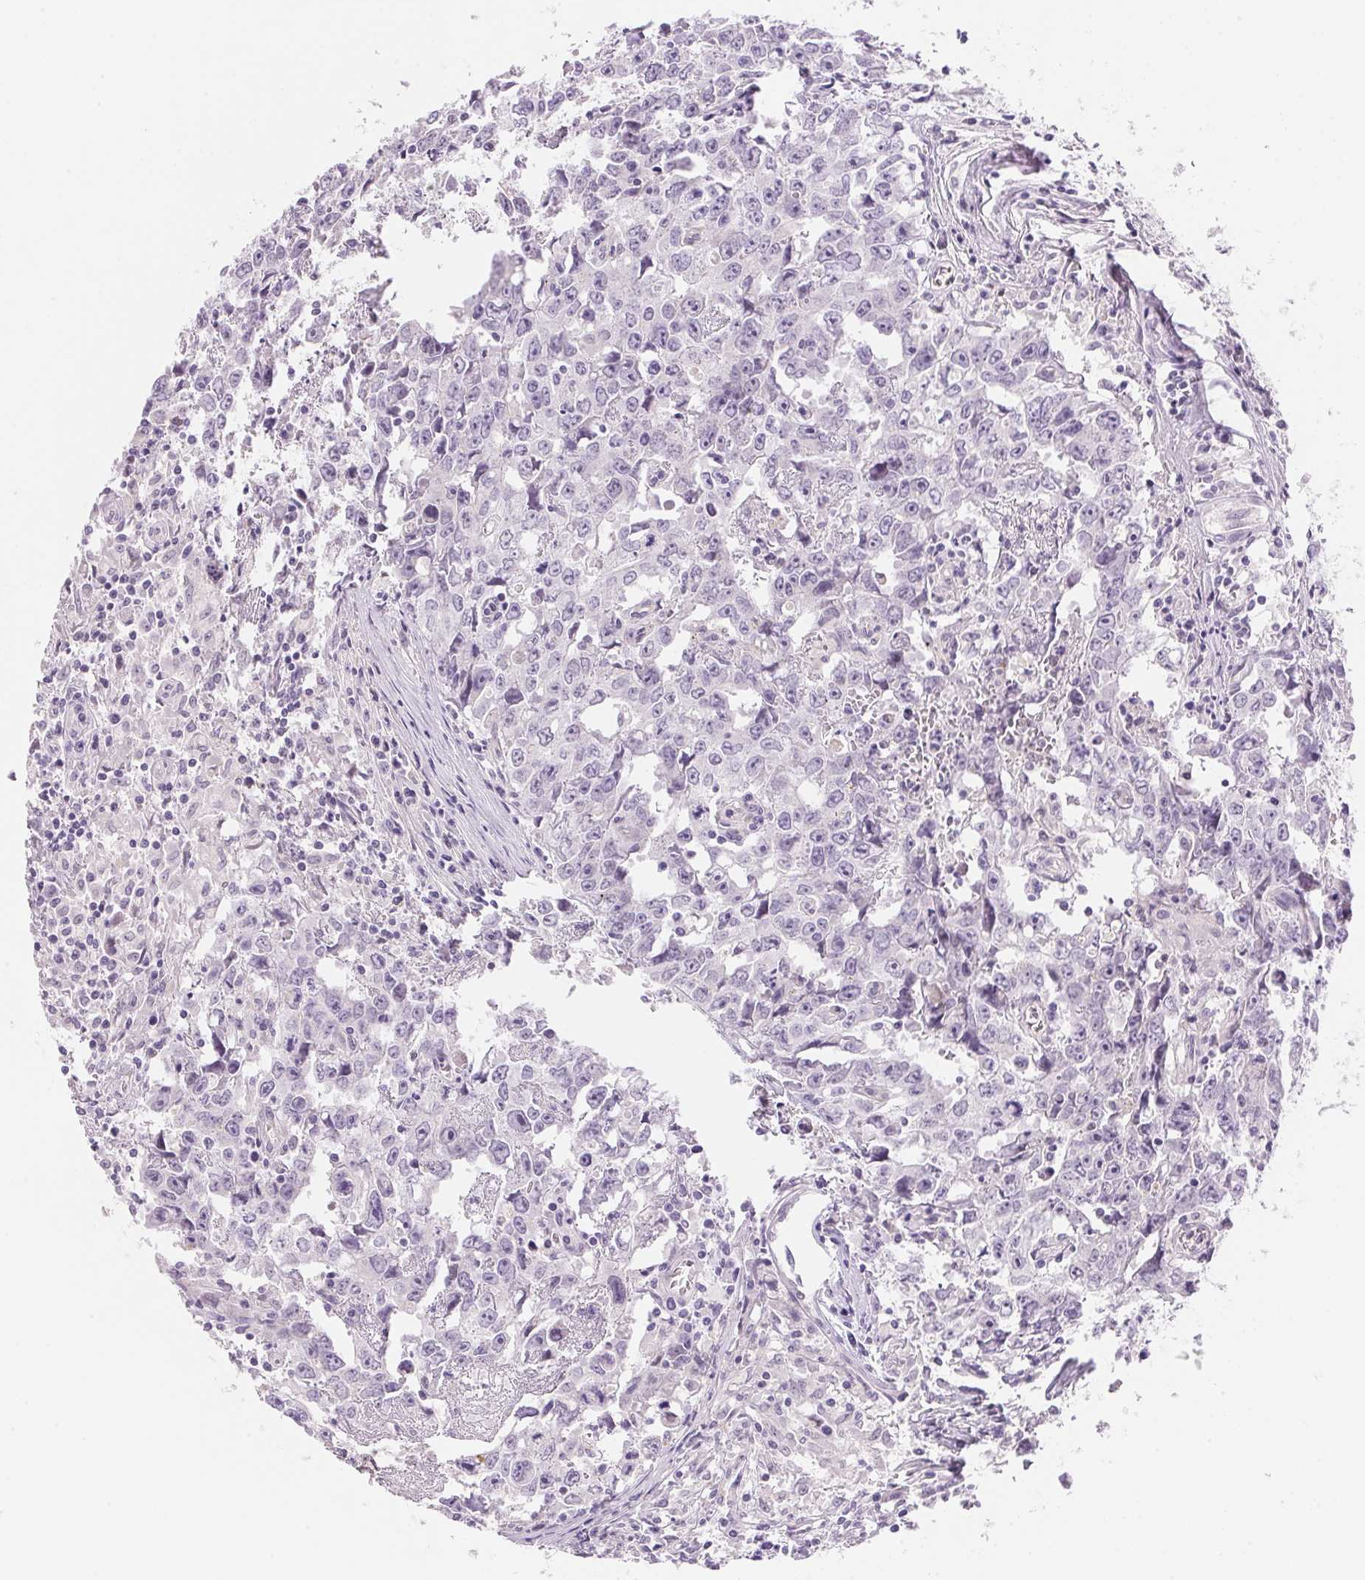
{"staining": {"intensity": "negative", "quantity": "none", "location": "none"}, "tissue": "testis cancer", "cell_type": "Tumor cells", "image_type": "cancer", "snomed": [{"axis": "morphology", "description": "Carcinoma, Embryonal, NOS"}, {"axis": "topography", "description": "Testis"}], "caption": "Photomicrograph shows no significant protein staining in tumor cells of testis cancer.", "gene": "TEKT1", "patient": {"sex": "male", "age": 22}}